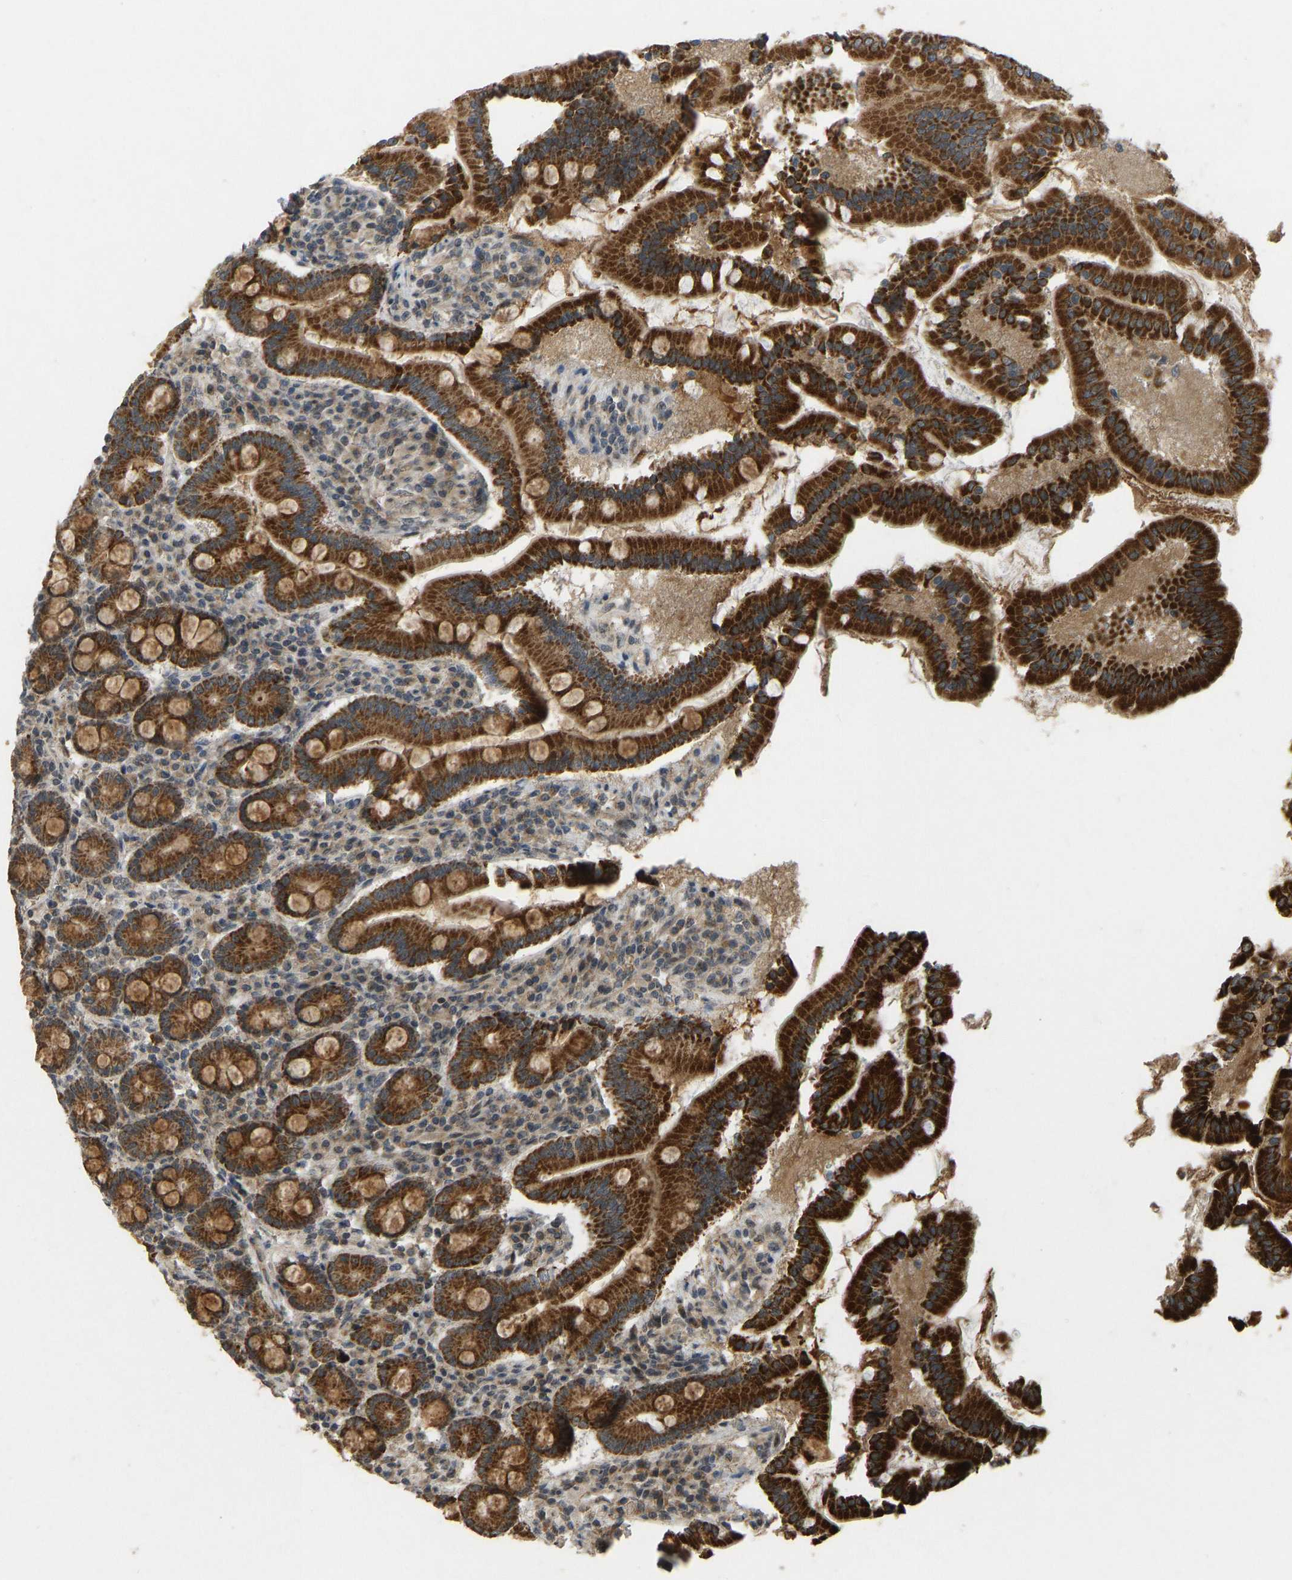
{"staining": {"intensity": "strong", "quantity": ">75%", "location": "cytoplasmic/membranous"}, "tissue": "duodenum", "cell_type": "Glandular cells", "image_type": "normal", "snomed": [{"axis": "morphology", "description": "Normal tissue, NOS"}, {"axis": "topography", "description": "Duodenum"}], "caption": "DAB (3,3'-diaminobenzidine) immunohistochemical staining of normal duodenum shows strong cytoplasmic/membranous protein positivity in approximately >75% of glandular cells. Using DAB (brown) and hematoxylin (blue) stains, captured at high magnification using brightfield microscopy.", "gene": "ACADS", "patient": {"sex": "male", "age": 50}}